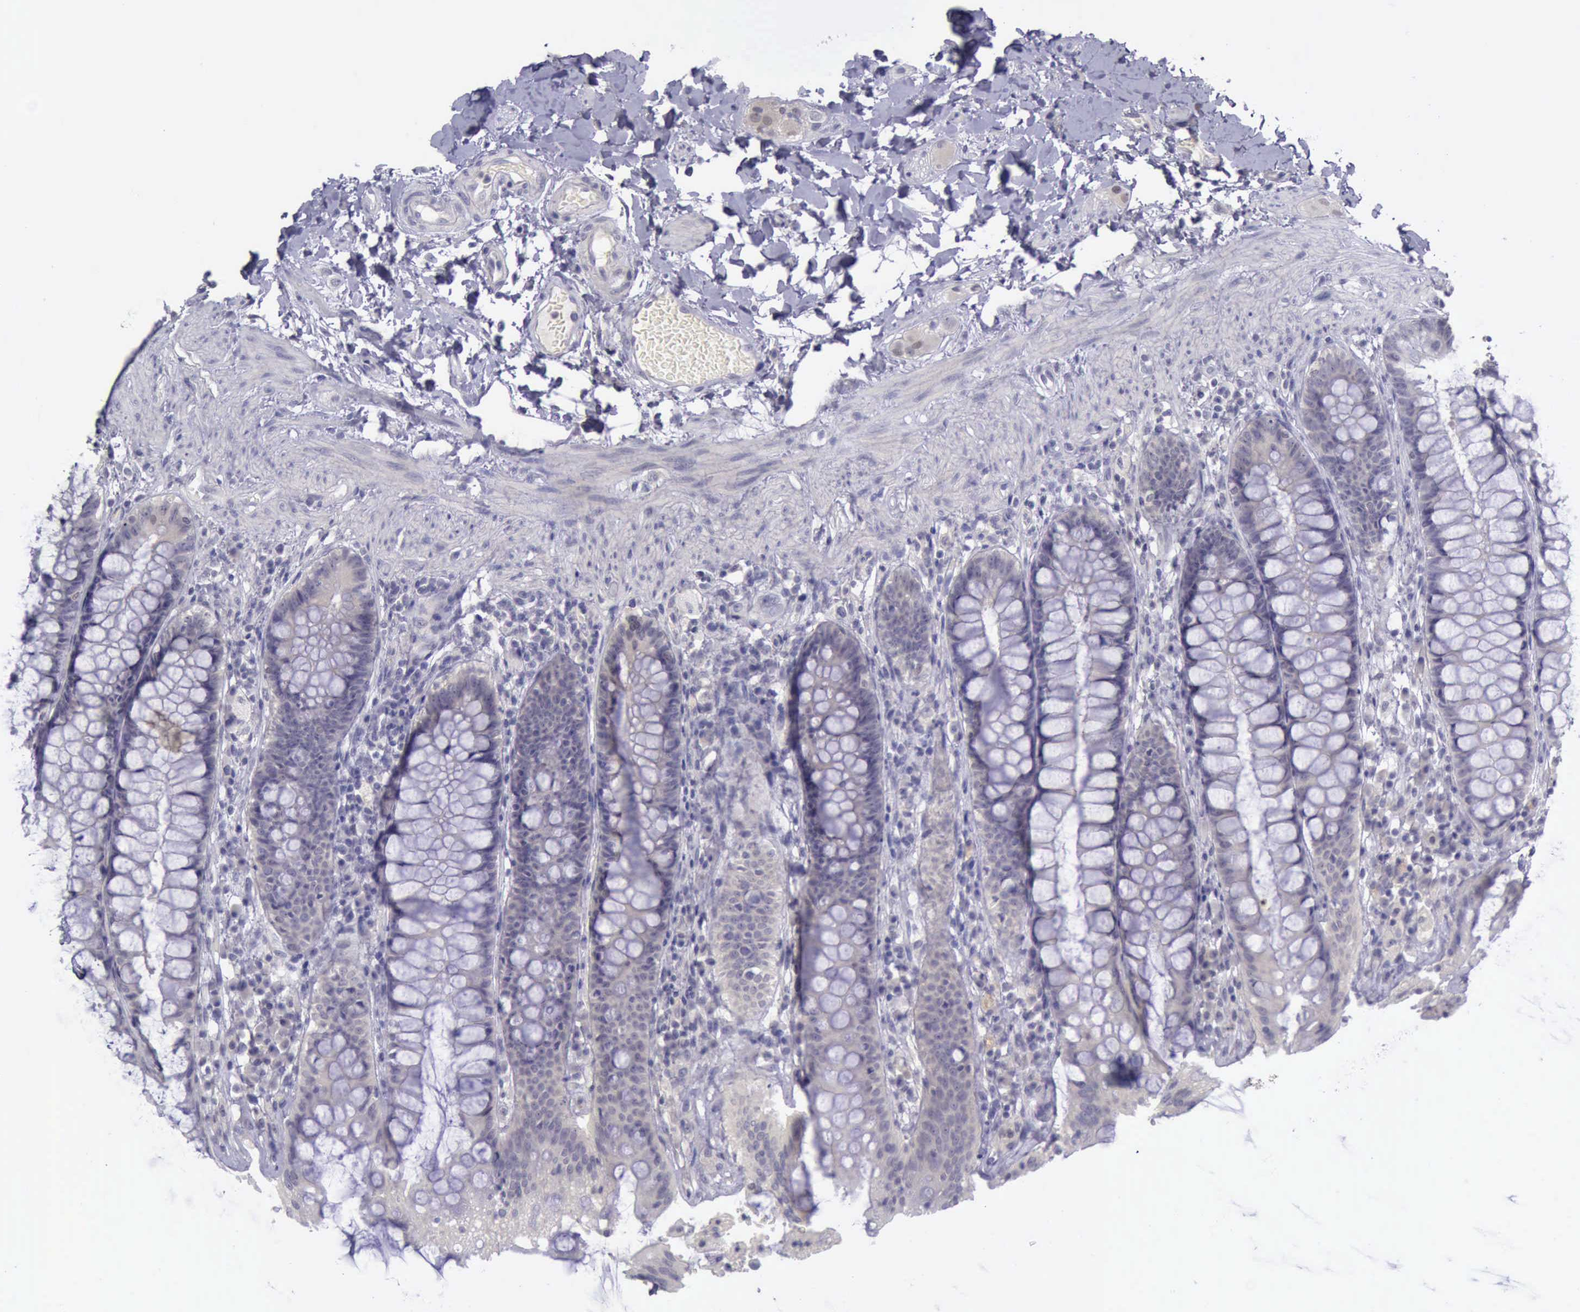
{"staining": {"intensity": "negative", "quantity": "none", "location": "none"}, "tissue": "rectum", "cell_type": "Glandular cells", "image_type": "normal", "snomed": [{"axis": "morphology", "description": "Normal tissue, NOS"}, {"axis": "topography", "description": "Rectum"}], "caption": "Immunohistochemical staining of unremarkable human rectum demonstrates no significant expression in glandular cells.", "gene": "ARNT2", "patient": {"sex": "female", "age": 46}}